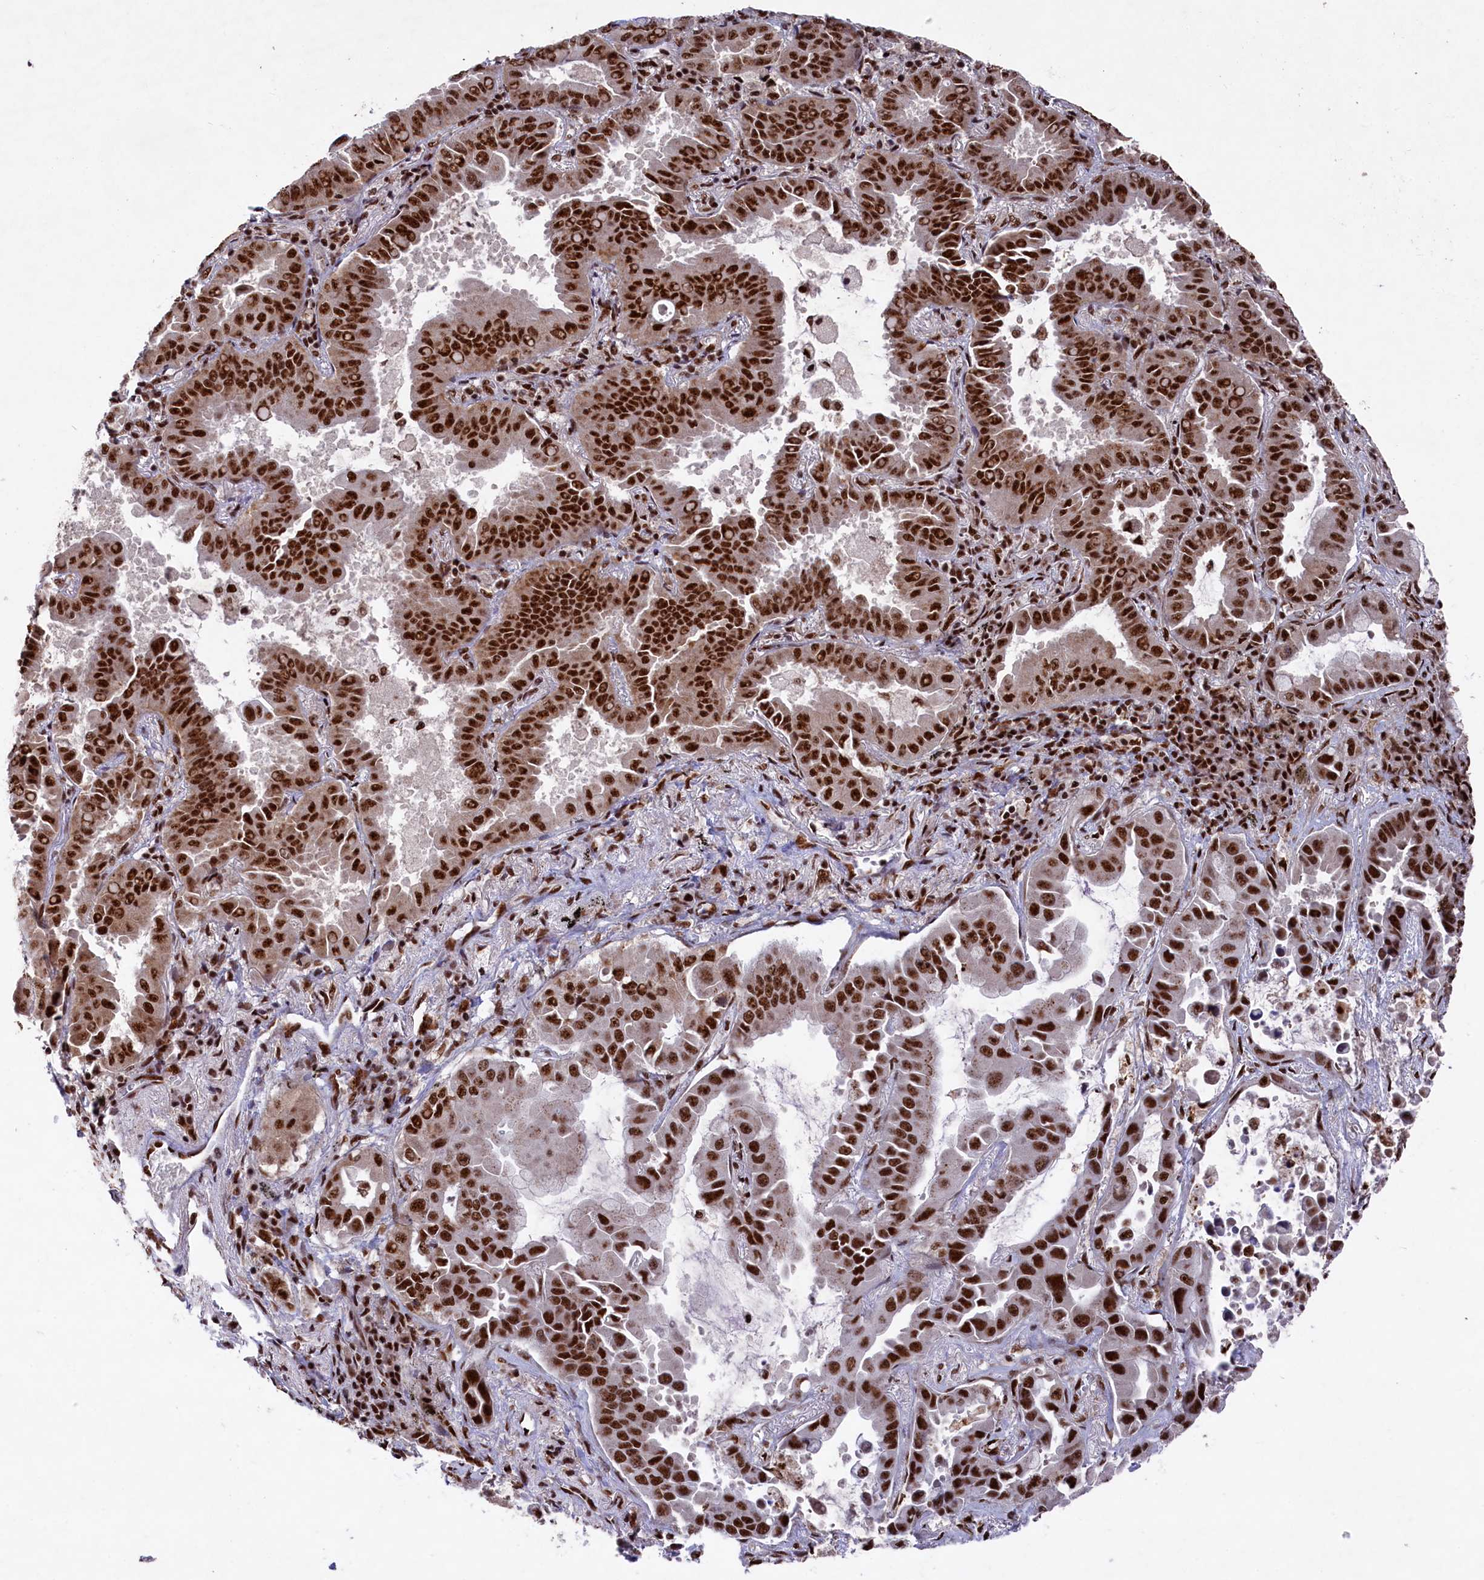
{"staining": {"intensity": "strong", "quantity": ">75%", "location": "nuclear"}, "tissue": "lung cancer", "cell_type": "Tumor cells", "image_type": "cancer", "snomed": [{"axis": "morphology", "description": "Adenocarcinoma, NOS"}, {"axis": "topography", "description": "Lung"}], "caption": "A brown stain shows strong nuclear staining of a protein in lung adenocarcinoma tumor cells.", "gene": "PRPF31", "patient": {"sex": "male", "age": 64}}